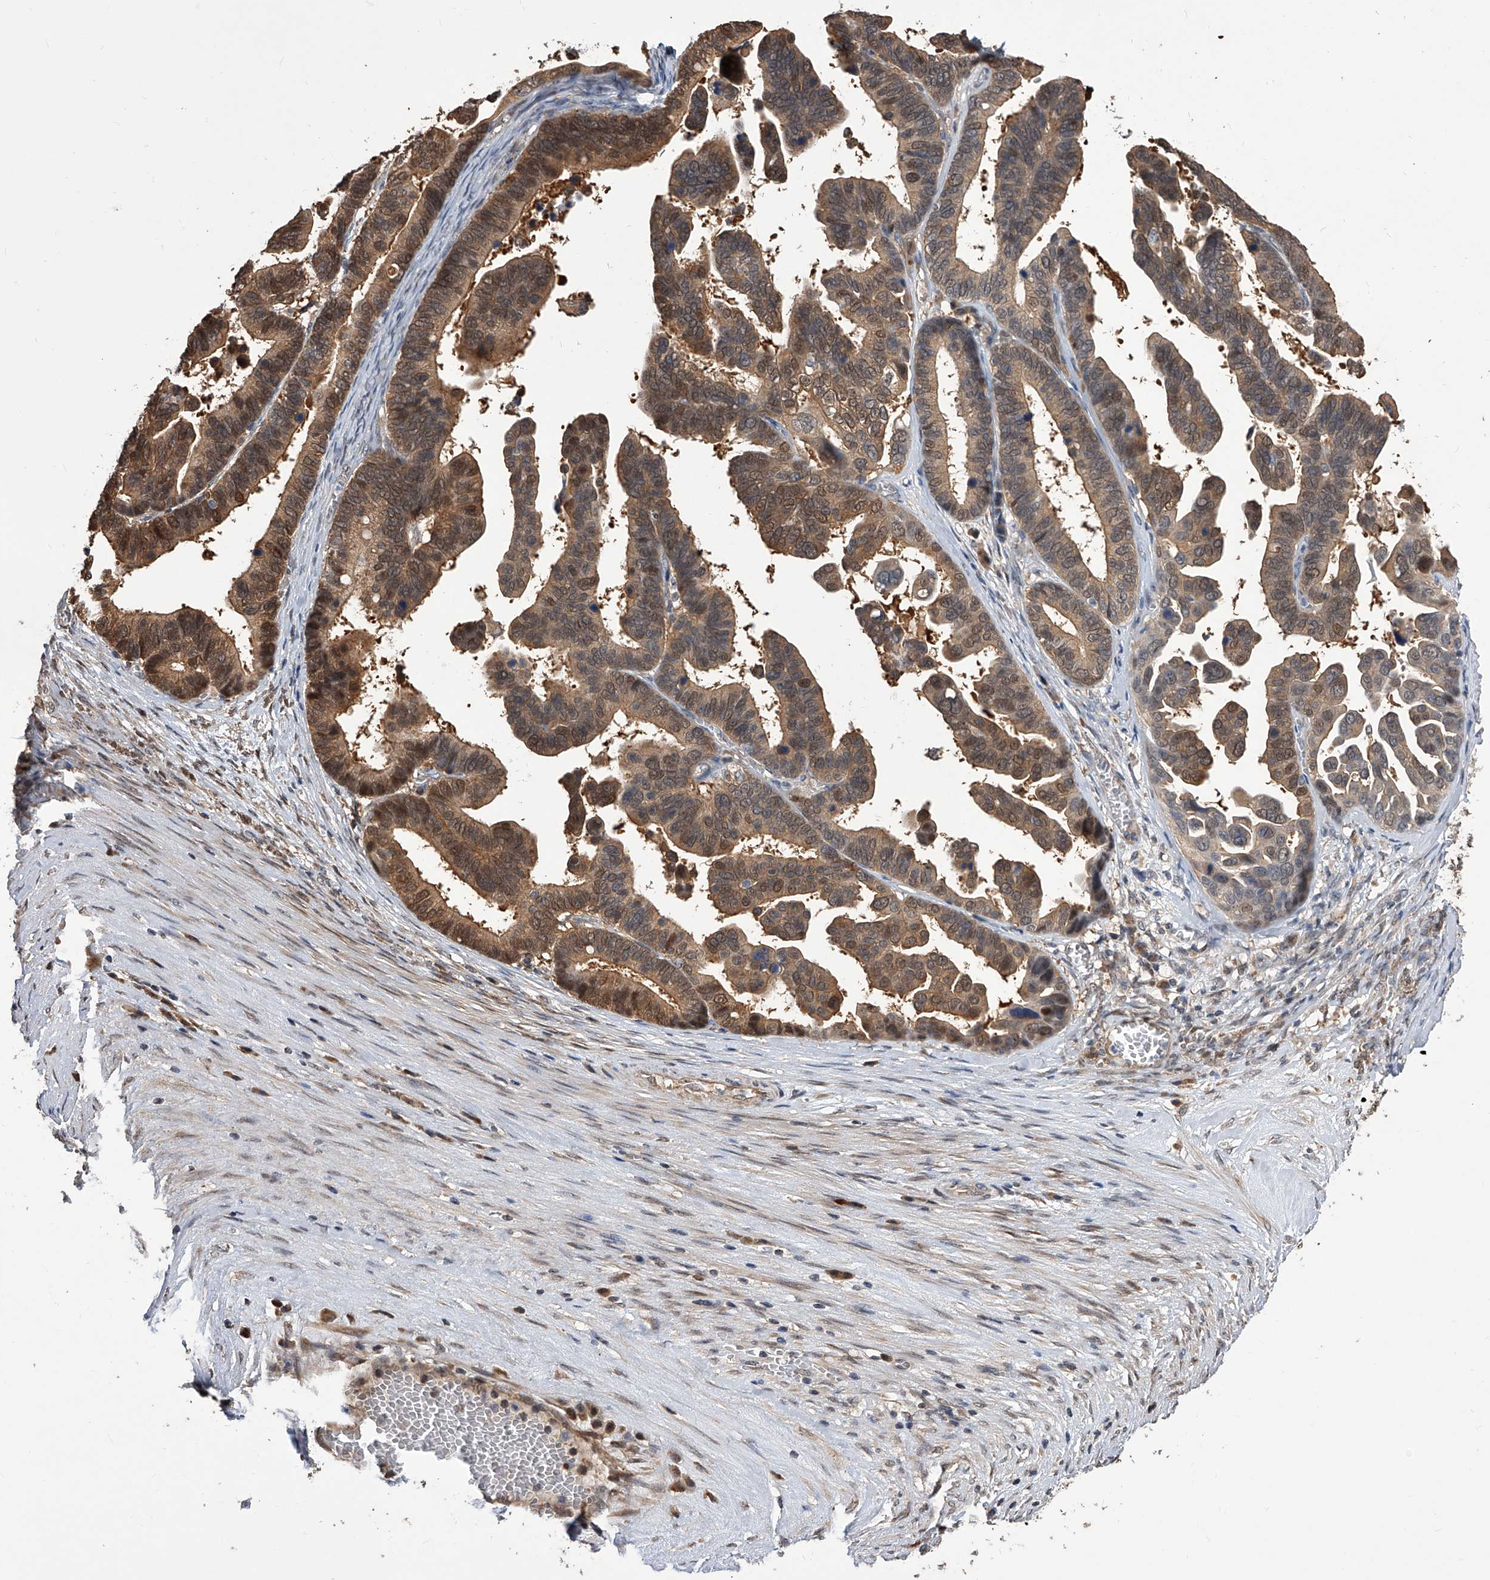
{"staining": {"intensity": "moderate", "quantity": ">75%", "location": "cytoplasmic/membranous,nuclear"}, "tissue": "ovarian cancer", "cell_type": "Tumor cells", "image_type": "cancer", "snomed": [{"axis": "morphology", "description": "Cystadenocarcinoma, serous, NOS"}, {"axis": "topography", "description": "Ovary"}], "caption": "A medium amount of moderate cytoplasmic/membranous and nuclear expression is identified in approximately >75% of tumor cells in ovarian cancer tissue. (brown staining indicates protein expression, while blue staining denotes nuclei).", "gene": "GMDS", "patient": {"sex": "female", "age": 56}}